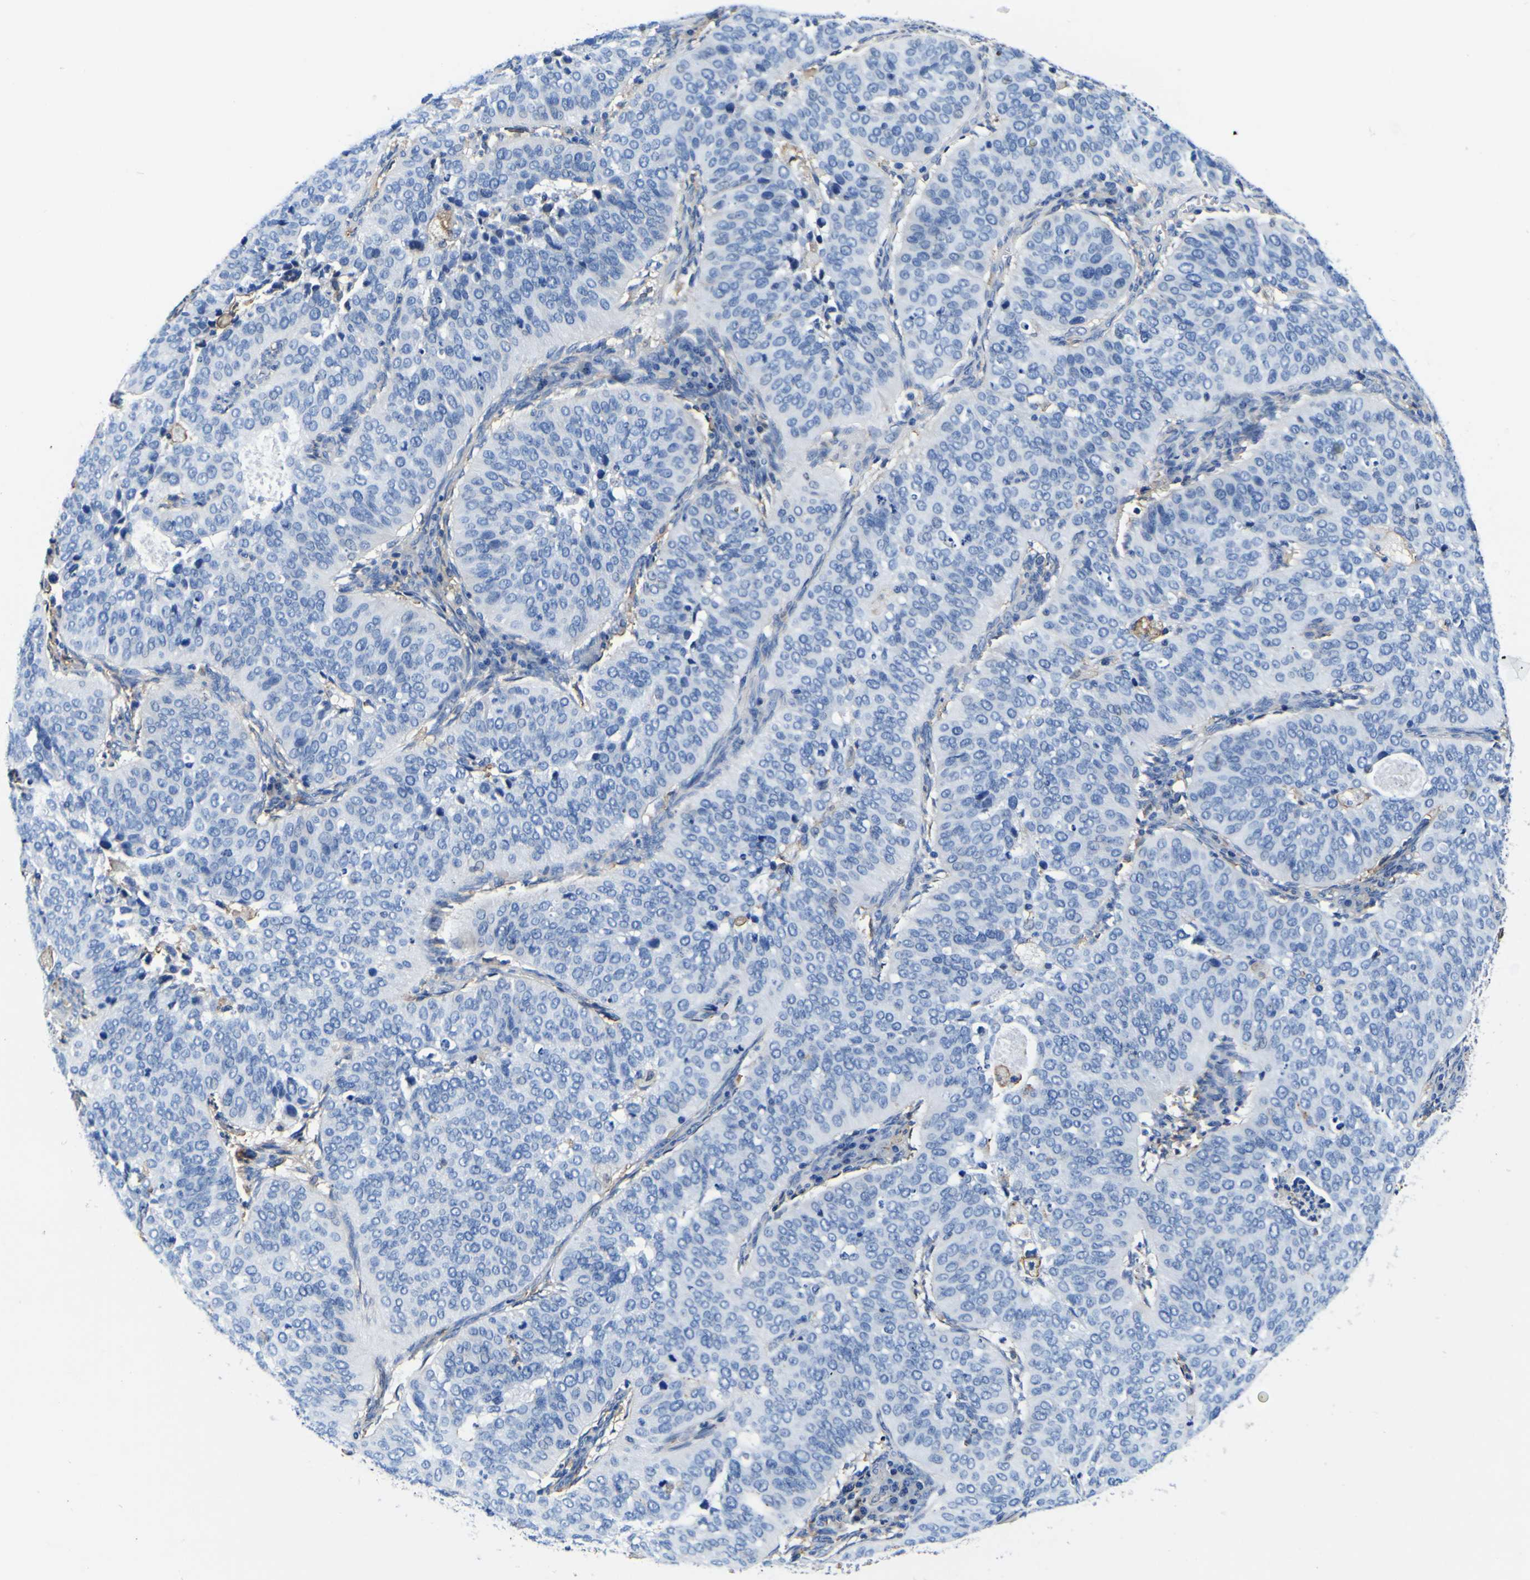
{"staining": {"intensity": "negative", "quantity": "none", "location": "none"}, "tissue": "cervical cancer", "cell_type": "Tumor cells", "image_type": "cancer", "snomed": [{"axis": "morphology", "description": "Normal tissue, NOS"}, {"axis": "morphology", "description": "Squamous cell carcinoma, NOS"}, {"axis": "topography", "description": "Cervix"}], "caption": "This is an immunohistochemistry histopathology image of cervical cancer (squamous cell carcinoma). There is no expression in tumor cells.", "gene": "PXDN", "patient": {"sex": "female", "age": 39}}